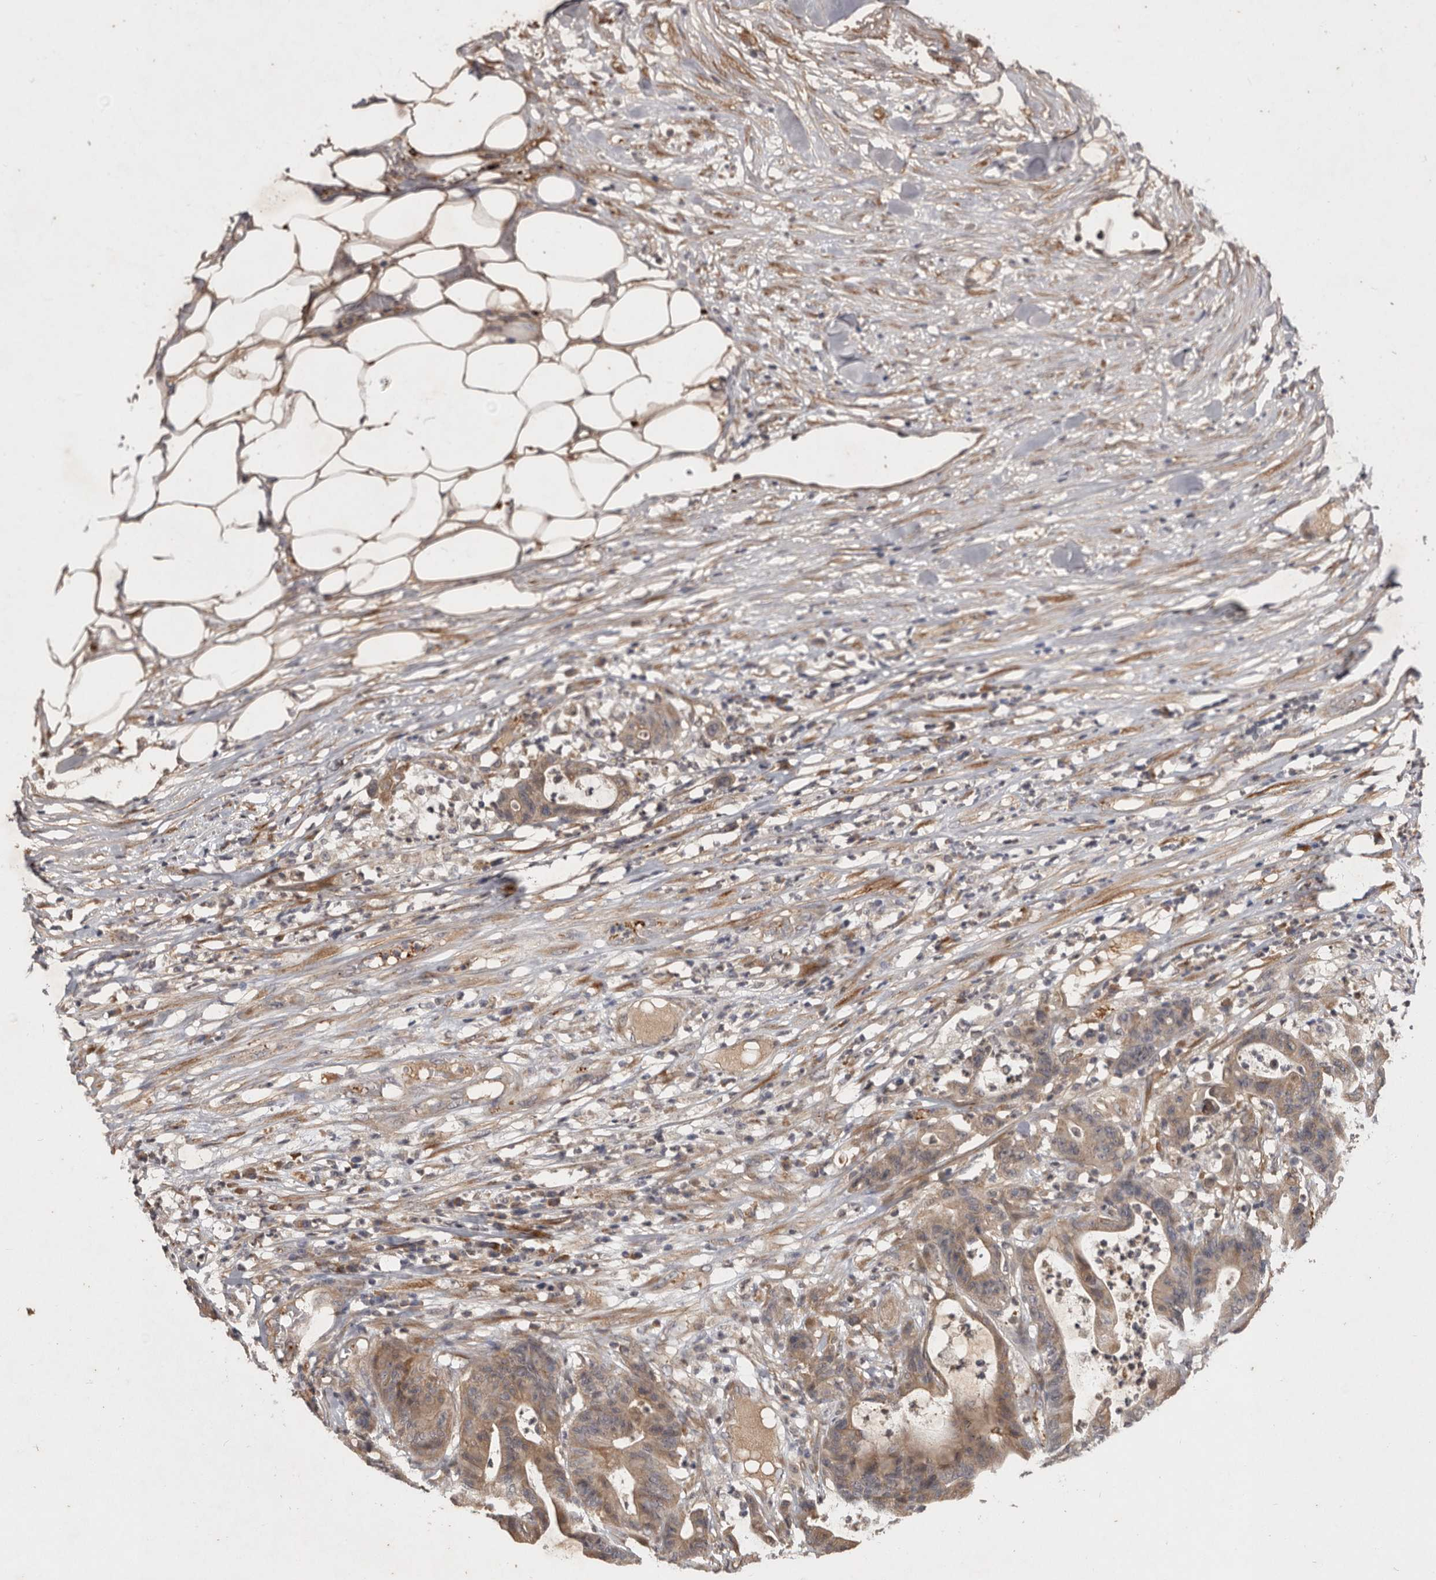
{"staining": {"intensity": "weak", "quantity": ">75%", "location": "cytoplasmic/membranous"}, "tissue": "colorectal cancer", "cell_type": "Tumor cells", "image_type": "cancer", "snomed": [{"axis": "morphology", "description": "Adenocarcinoma, NOS"}, {"axis": "topography", "description": "Colon"}], "caption": "There is low levels of weak cytoplasmic/membranous staining in tumor cells of colorectal adenocarcinoma, as demonstrated by immunohistochemical staining (brown color).", "gene": "DNAJC28", "patient": {"sex": "female", "age": 84}}